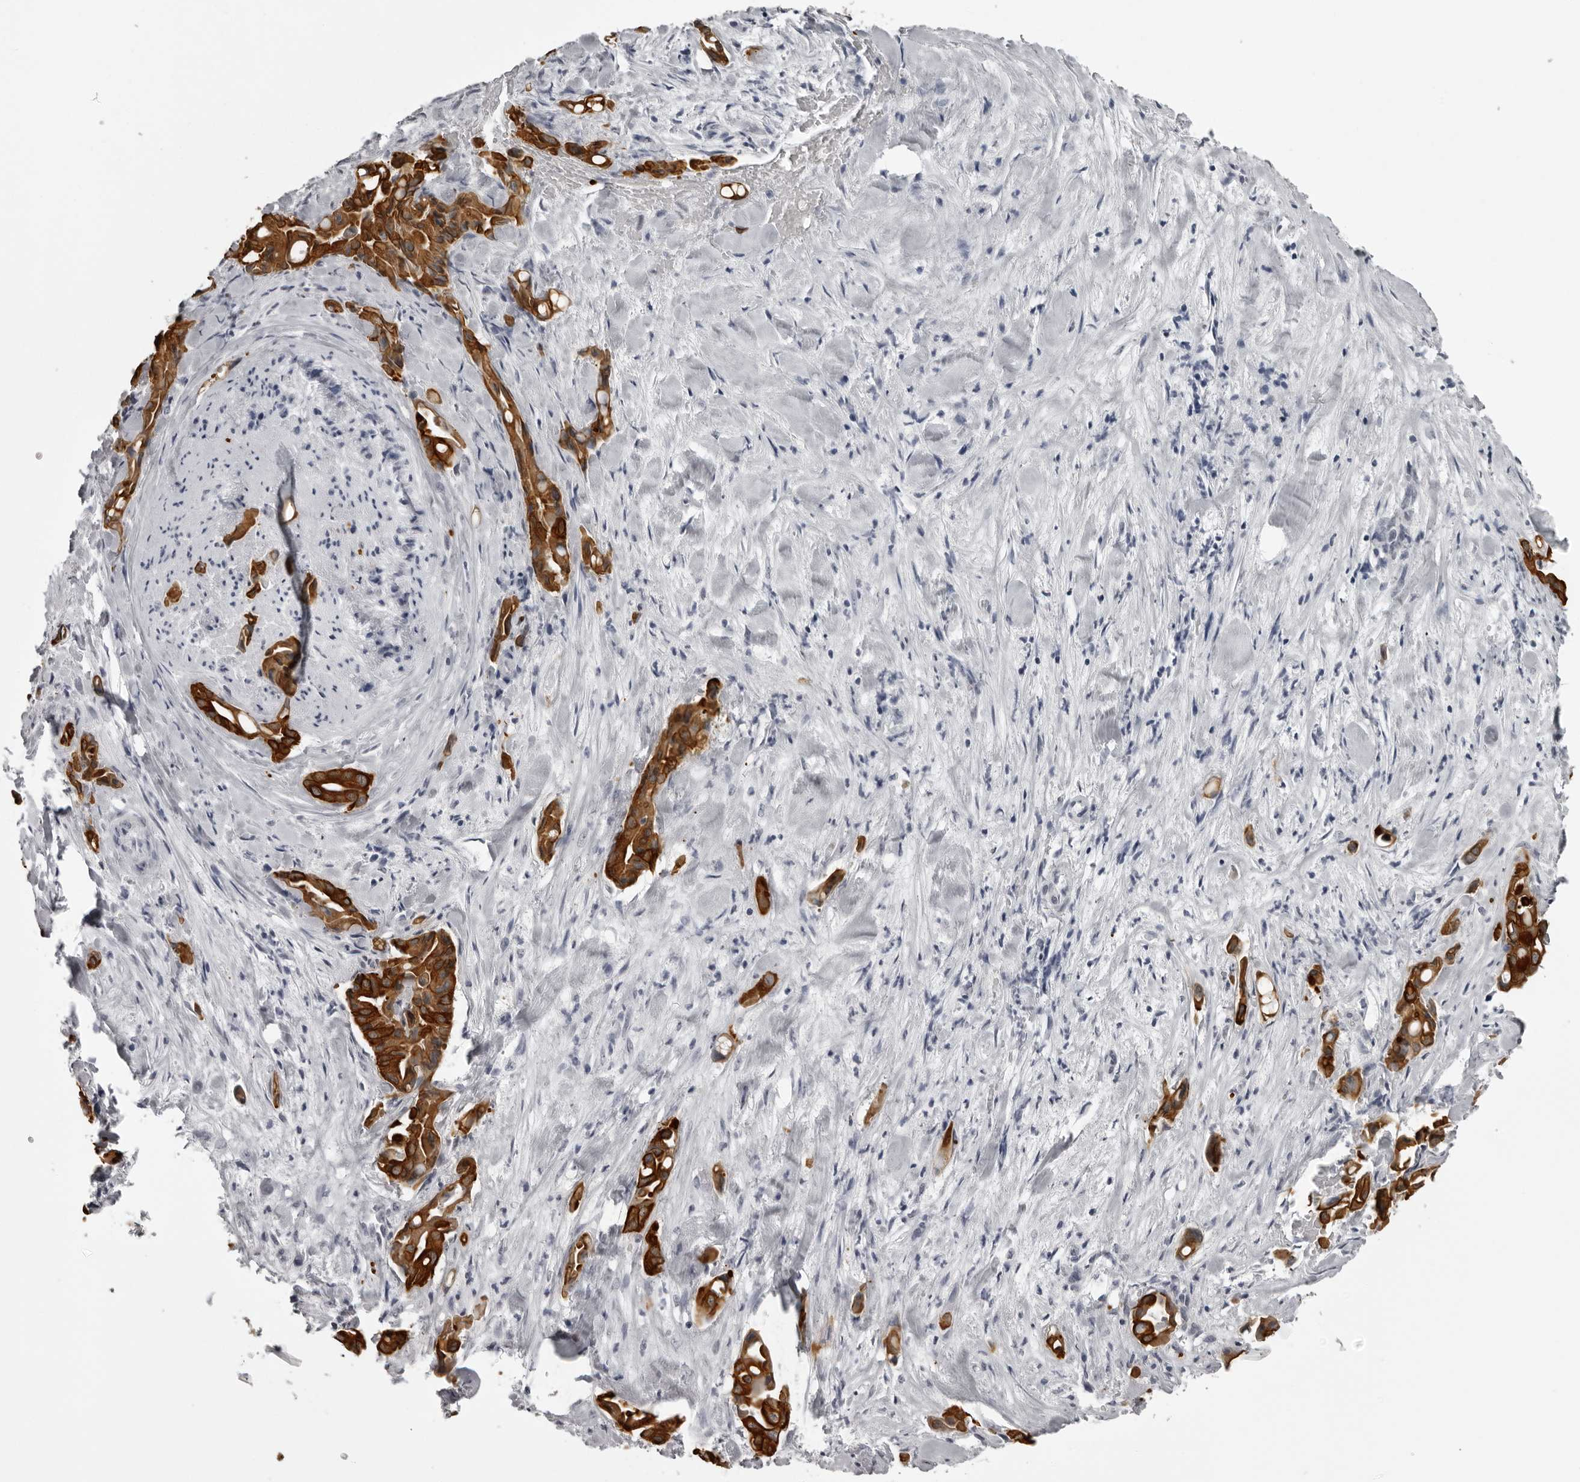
{"staining": {"intensity": "strong", "quantity": ">75%", "location": "cytoplasmic/membranous"}, "tissue": "liver cancer", "cell_type": "Tumor cells", "image_type": "cancer", "snomed": [{"axis": "morphology", "description": "Cholangiocarcinoma"}, {"axis": "topography", "description": "Liver"}], "caption": "Immunohistochemical staining of human liver cholangiocarcinoma shows high levels of strong cytoplasmic/membranous protein expression in about >75% of tumor cells.", "gene": "UROD", "patient": {"sex": "female", "age": 68}}